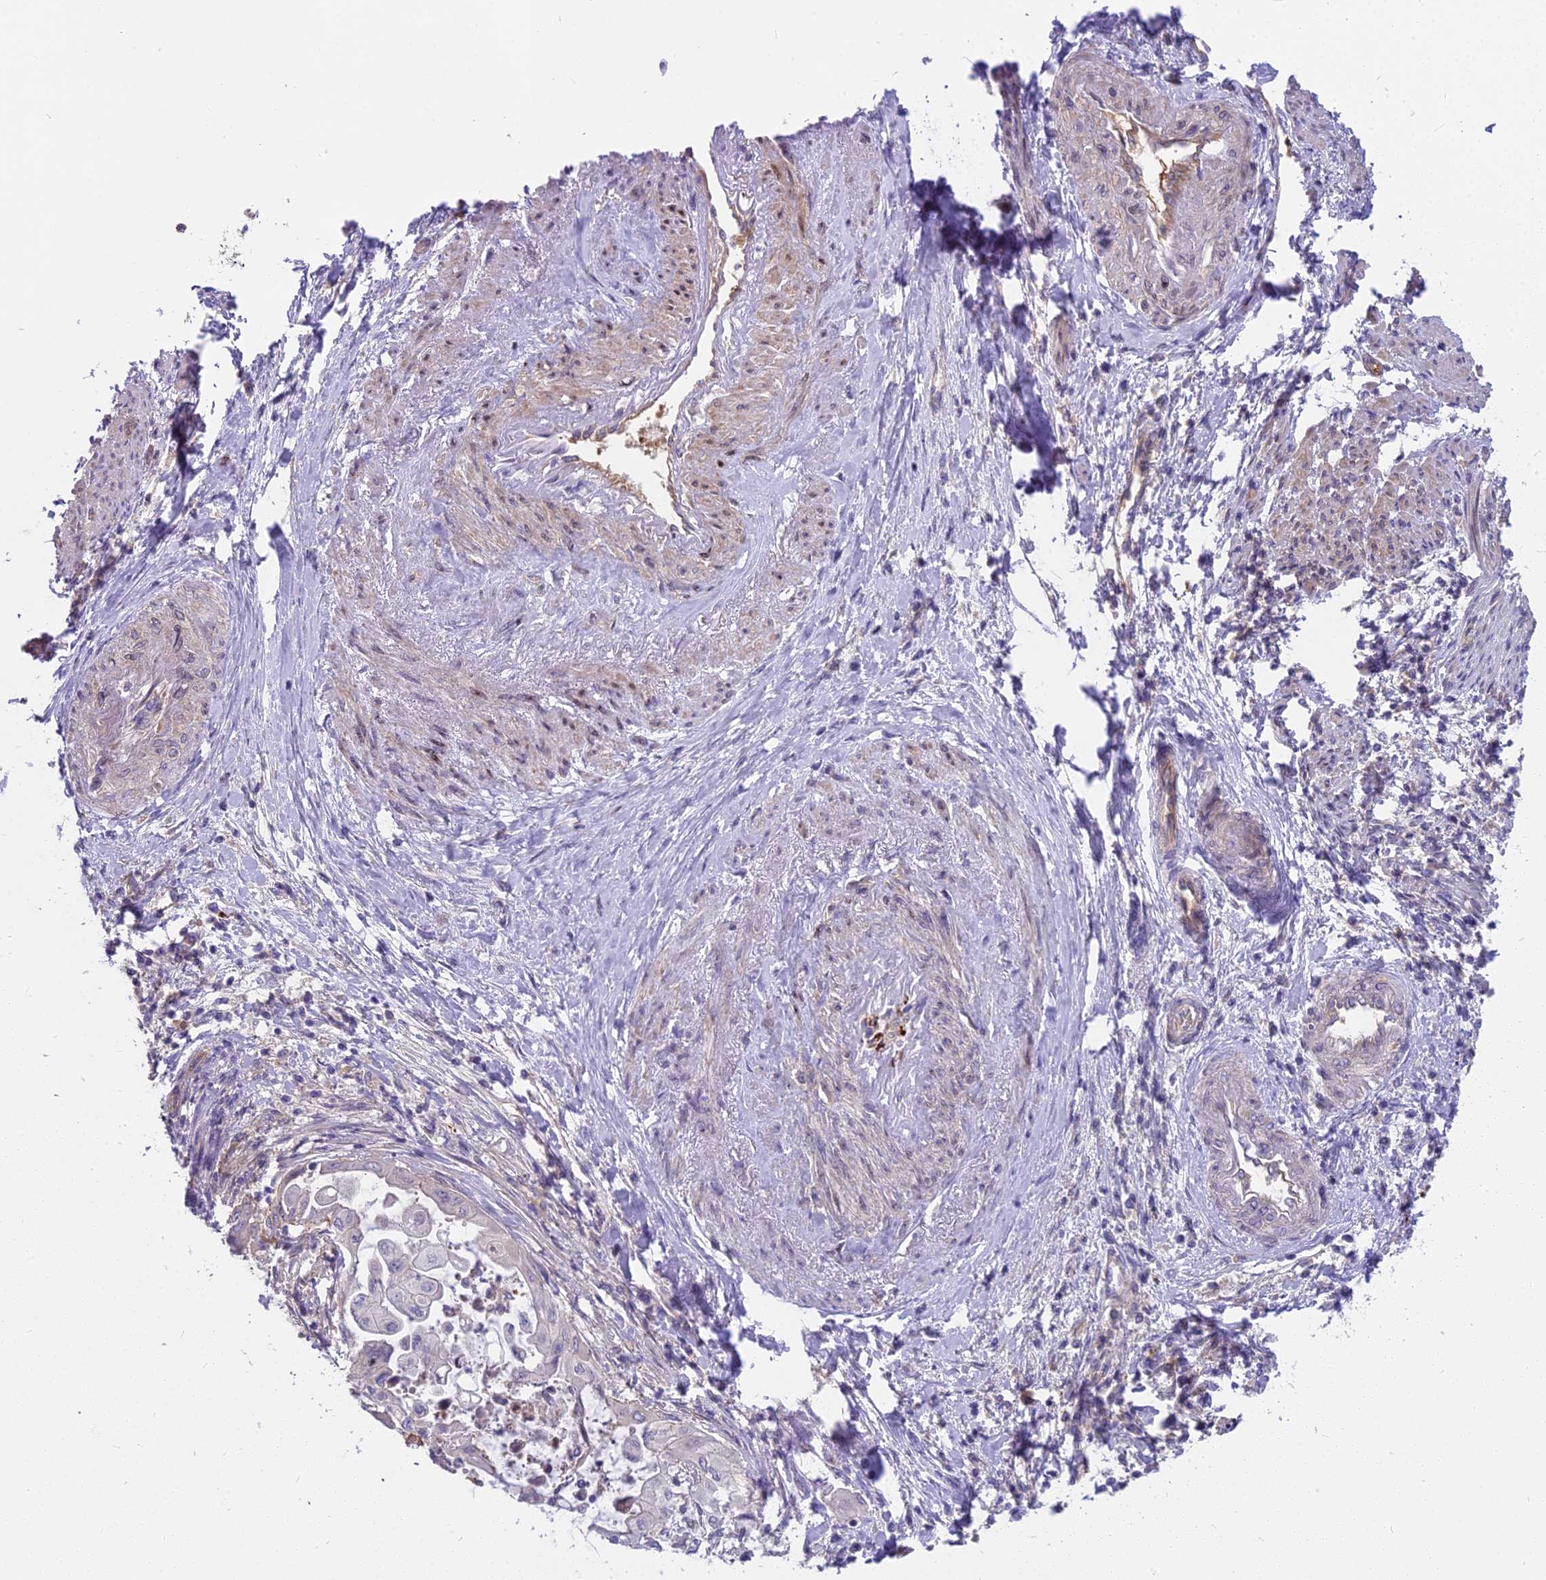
{"staining": {"intensity": "negative", "quantity": "none", "location": "none"}, "tissue": "endometrial cancer", "cell_type": "Tumor cells", "image_type": "cancer", "snomed": [{"axis": "morphology", "description": "Adenocarcinoma, NOS"}, {"axis": "topography", "description": "Uterus"}, {"axis": "topography", "description": "Endometrium"}], "caption": "Immunohistochemical staining of endometrial cancer (adenocarcinoma) displays no significant expression in tumor cells. Brightfield microscopy of immunohistochemistry (IHC) stained with DAB (3,3'-diaminobenzidine) (brown) and hematoxylin (blue), captured at high magnification.", "gene": "HLA-DOA", "patient": {"sex": "female", "age": 70}}